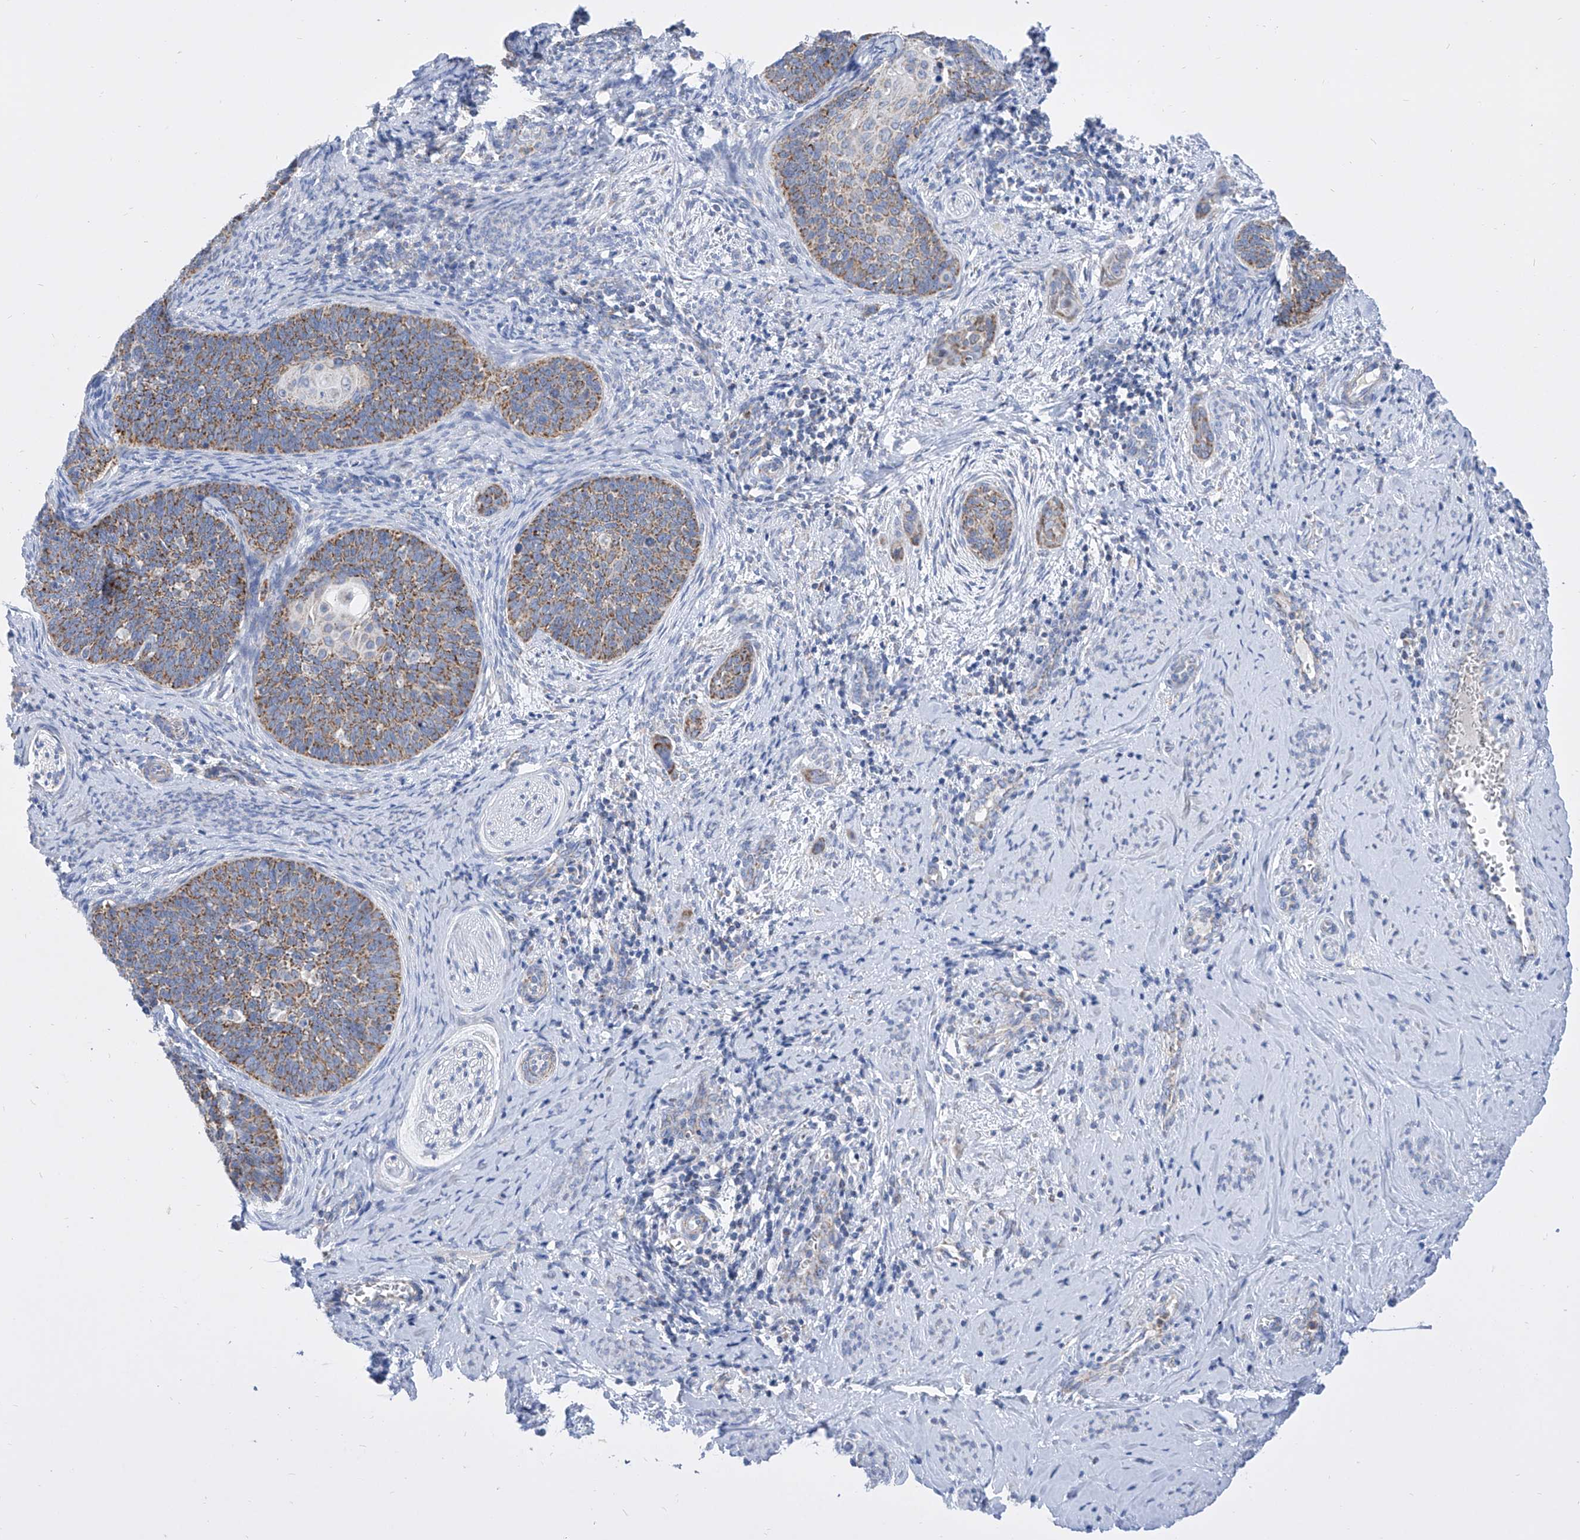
{"staining": {"intensity": "moderate", "quantity": ">75%", "location": "cytoplasmic/membranous"}, "tissue": "cervical cancer", "cell_type": "Tumor cells", "image_type": "cancer", "snomed": [{"axis": "morphology", "description": "Squamous cell carcinoma, NOS"}, {"axis": "topography", "description": "Cervix"}], "caption": "This is an image of IHC staining of cervical squamous cell carcinoma, which shows moderate positivity in the cytoplasmic/membranous of tumor cells.", "gene": "COQ3", "patient": {"sex": "female", "age": 33}}